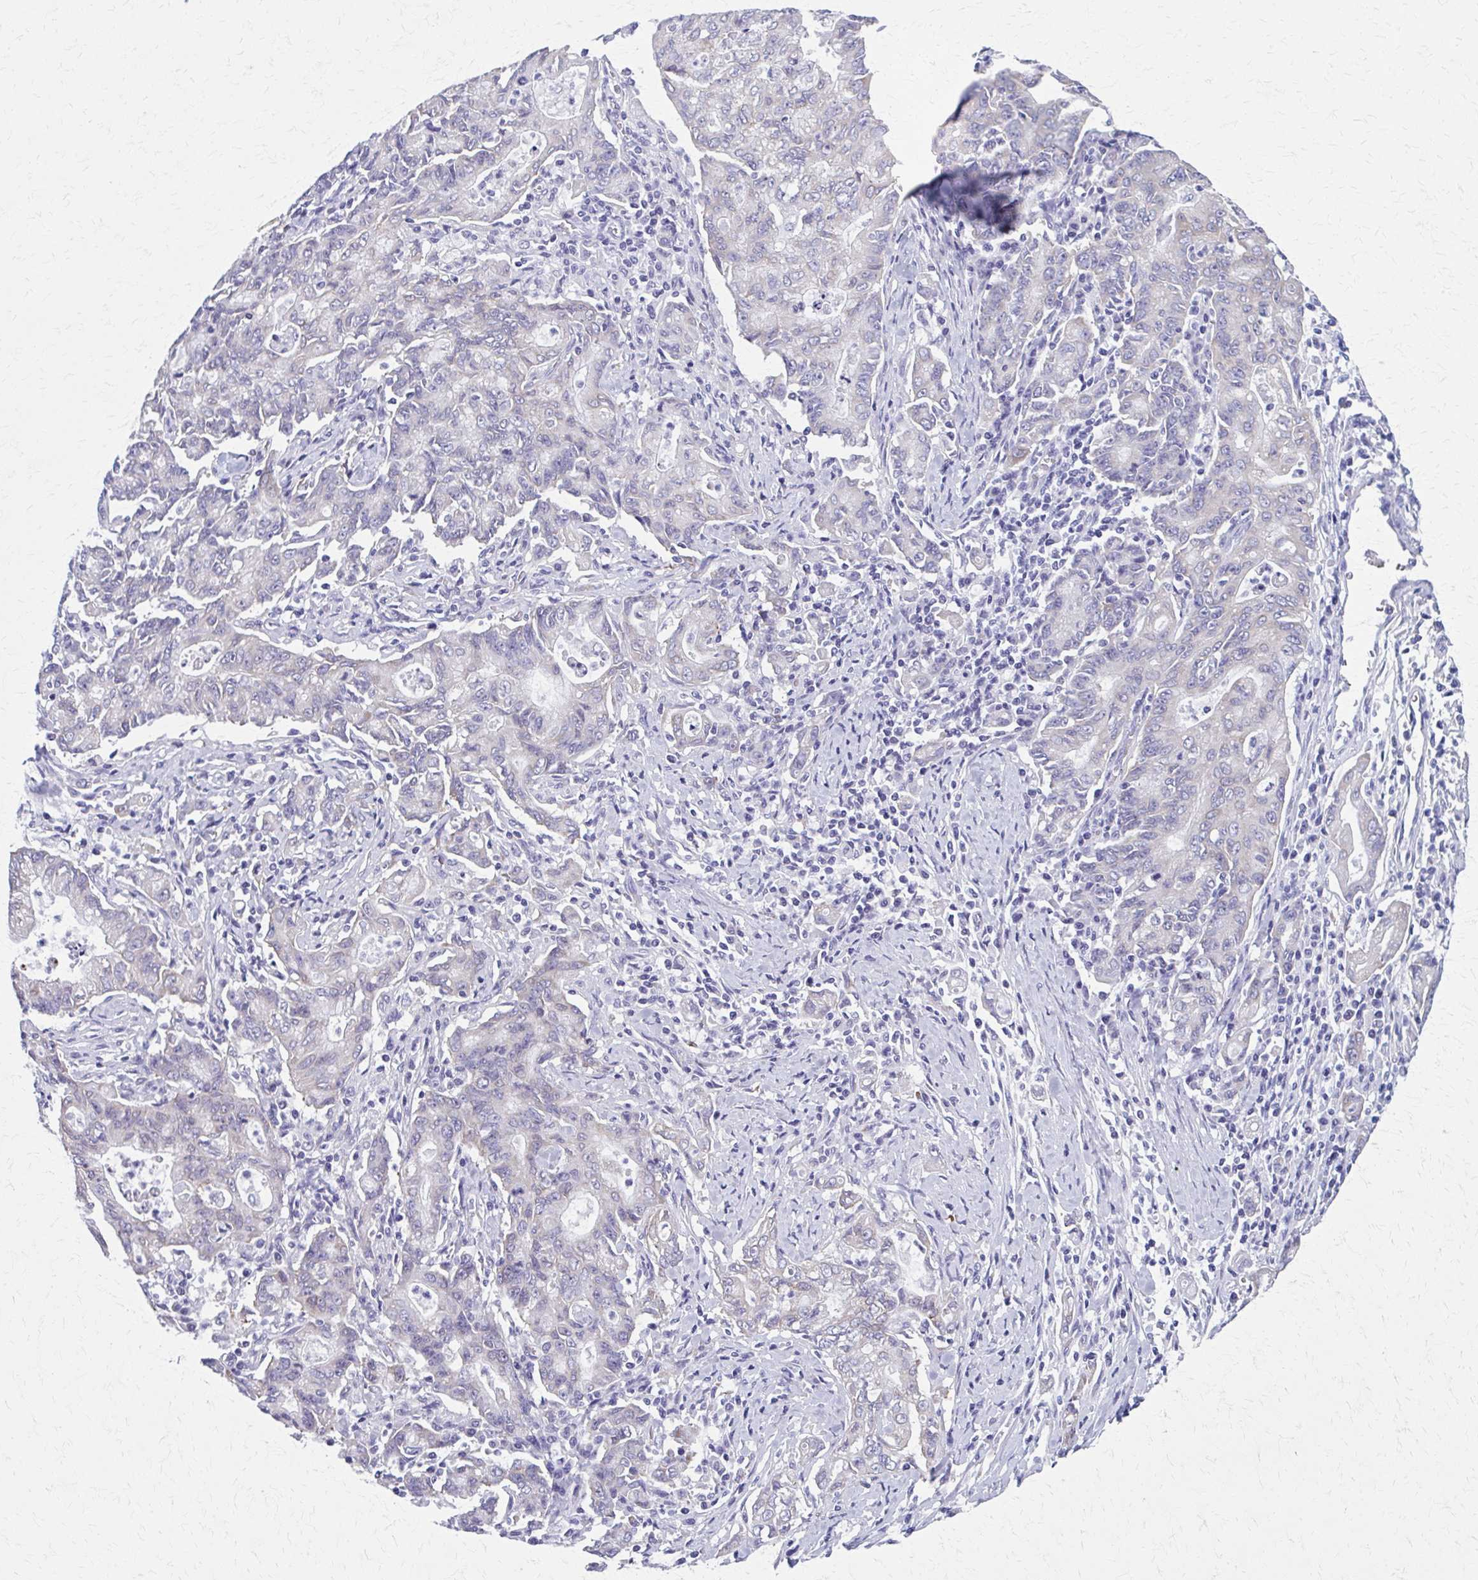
{"staining": {"intensity": "negative", "quantity": "none", "location": "none"}, "tissue": "stomach cancer", "cell_type": "Tumor cells", "image_type": "cancer", "snomed": [{"axis": "morphology", "description": "Adenocarcinoma, NOS"}, {"axis": "topography", "description": "Stomach, upper"}], "caption": "Human adenocarcinoma (stomach) stained for a protein using IHC shows no expression in tumor cells.", "gene": "SPATS2L", "patient": {"sex": "female", "age": 79}}